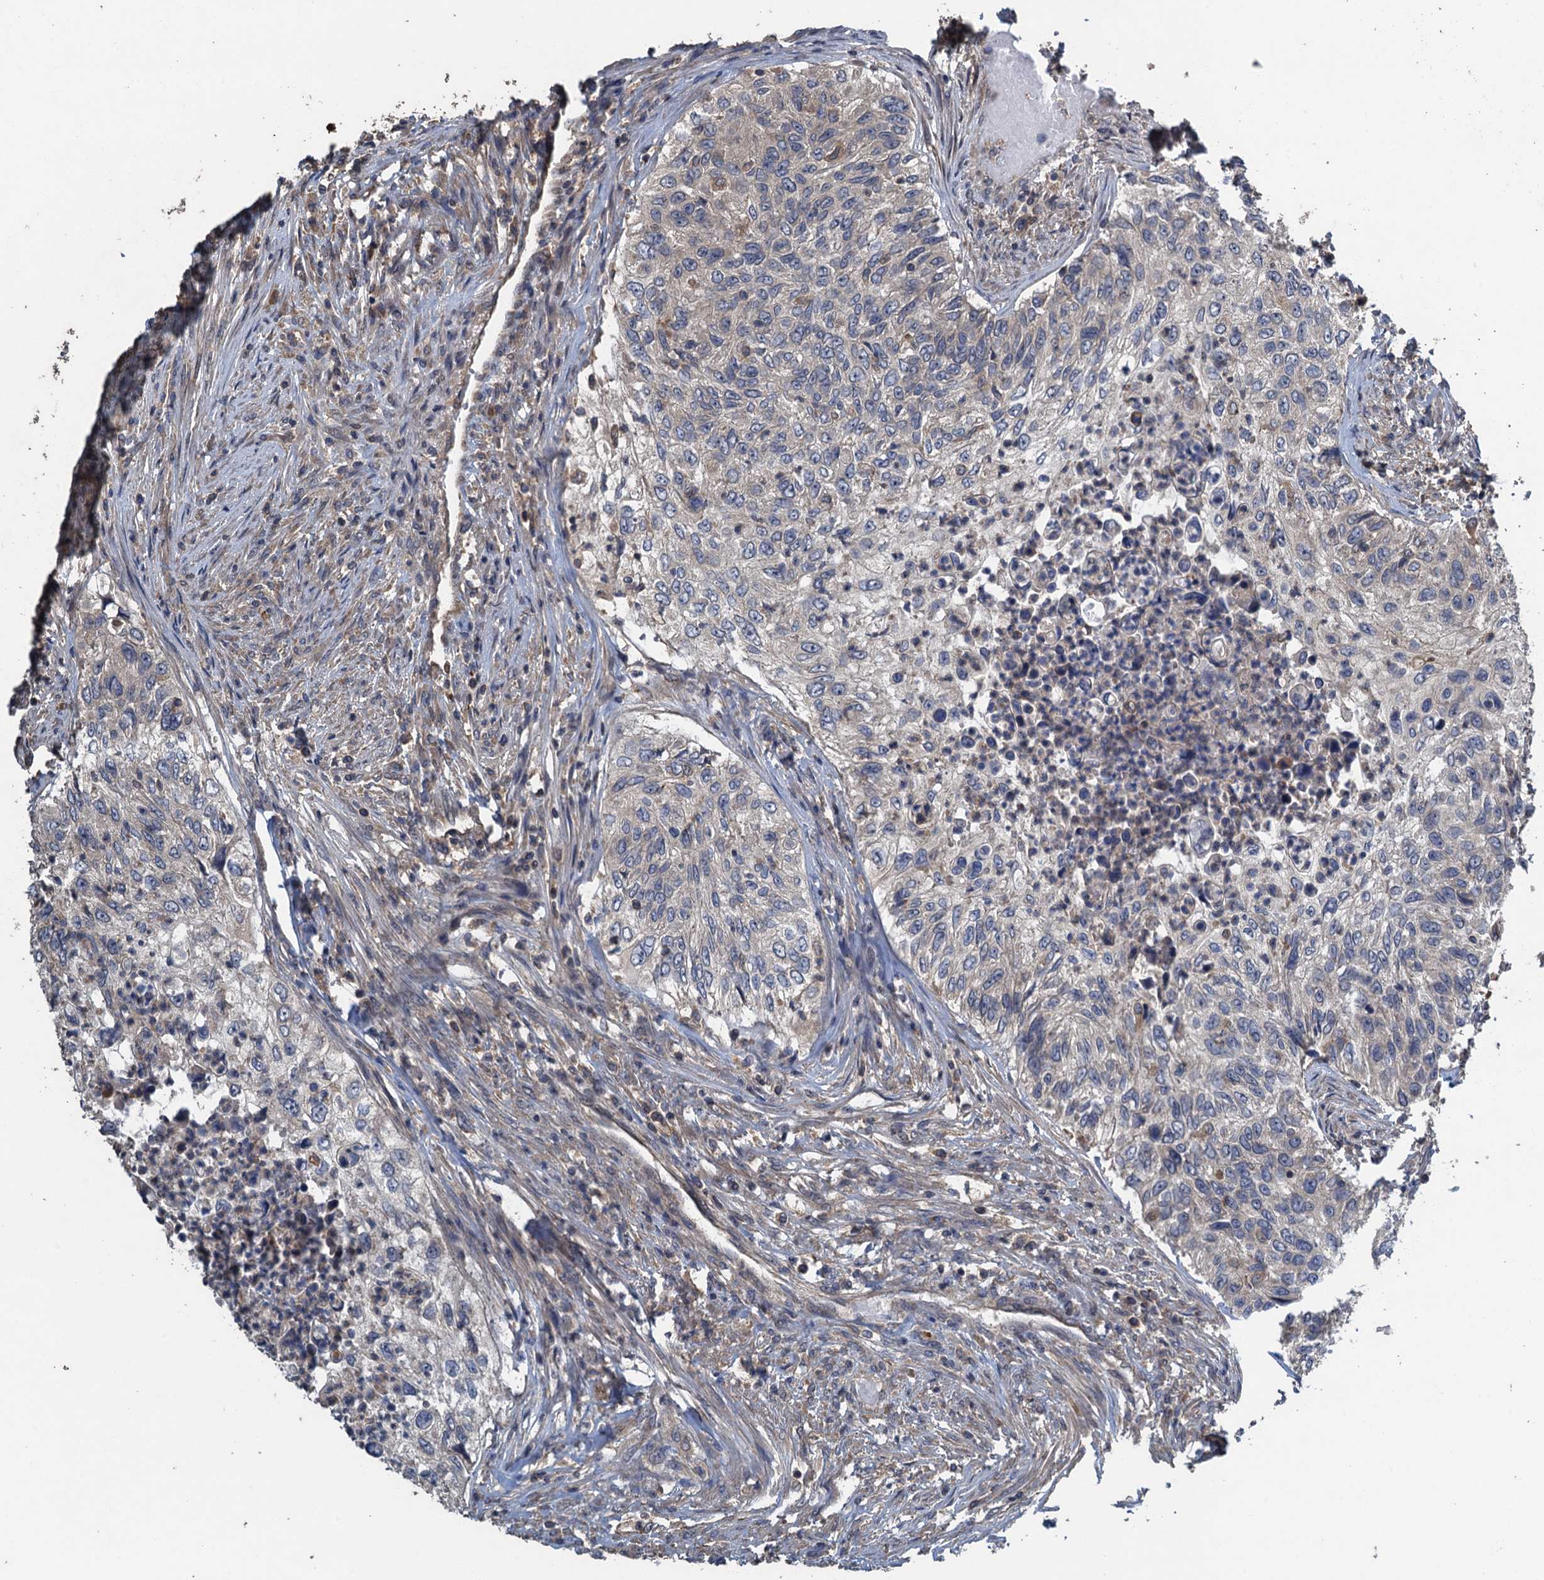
{"staining": {"intensity": "negative", "quantity": "none", "location": "none"}, "tissue": "urothelial cancer", "cell_type": "Tumor cells", "image_type": "cancer", "snomed": [{"axis": "morphology", "description": "Urothelial carcinoma, High grade"}, {"axis": "topography", "description": "Urinary bladder"}], "caption": "An image of human urothelial carcinoma (high-grade) is negative for staining in tumor cells. (DAB immunohistochemistry (IHC), high magnification).", "gene": "CNTN5", "patient": {"sex": "female", "age": 60}}